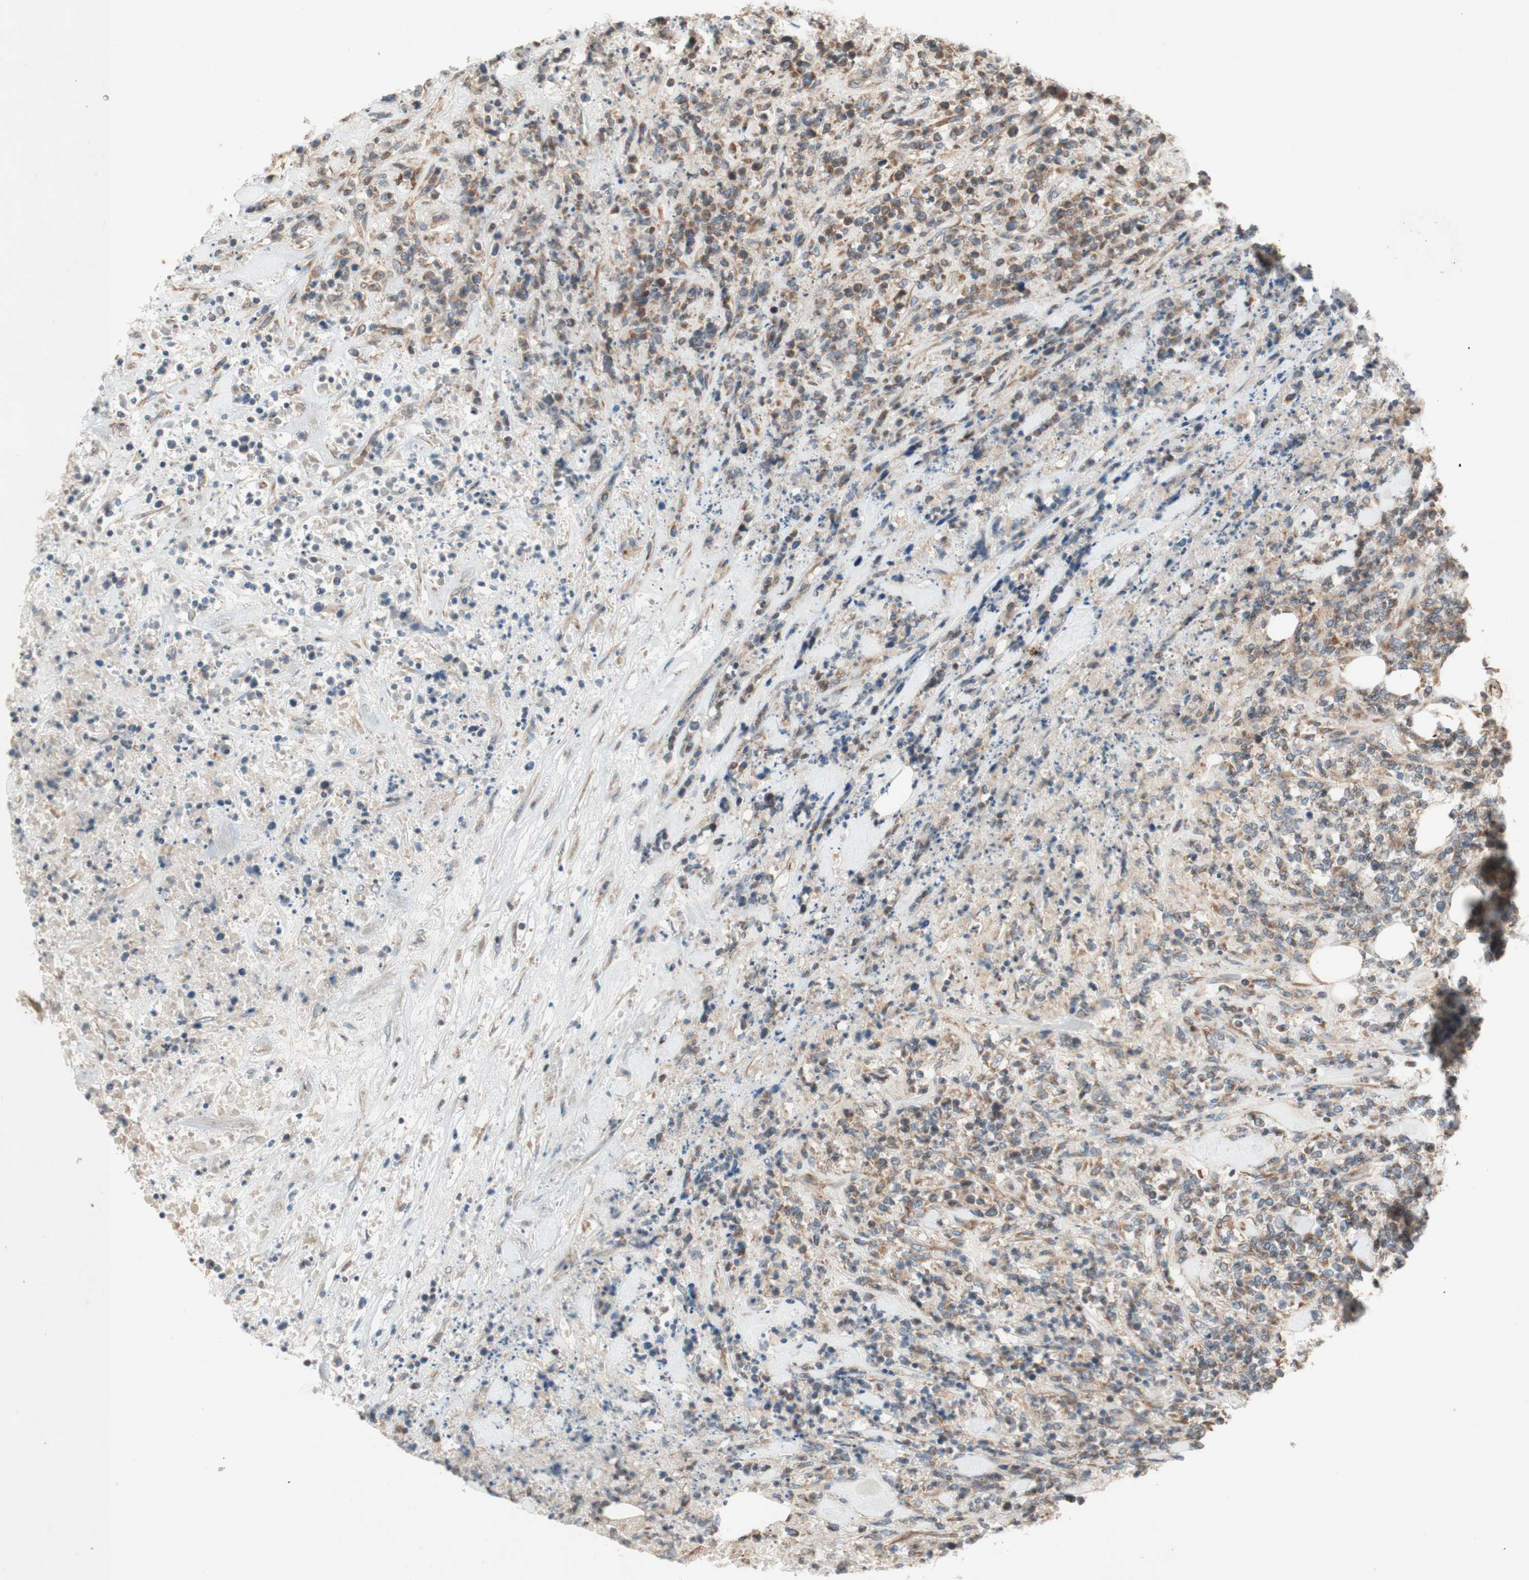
{"staining": {"intensity": "weak", "quantity": "25%-75%", "location": "cytoplasmic/membranous"}, "tissue": "lymphoma", "cell_type": "Tumor cells", "image_type": "cancer", "snomed": [{"axis": "morphology", "description": "Malignant lymphoma, non-Hodgkin's type, High grade"}, {"axis": "topography", "description": "Soft tissue"}], "caption": "Immunohistochemical staining of lymphoma exhibits low levels of weak cytoplasmic/membranous protein positivity in approximately 25%-75% of tumor cells.", "gene": "SOCS2", "patient": {"sex": "male", "age": 18}}